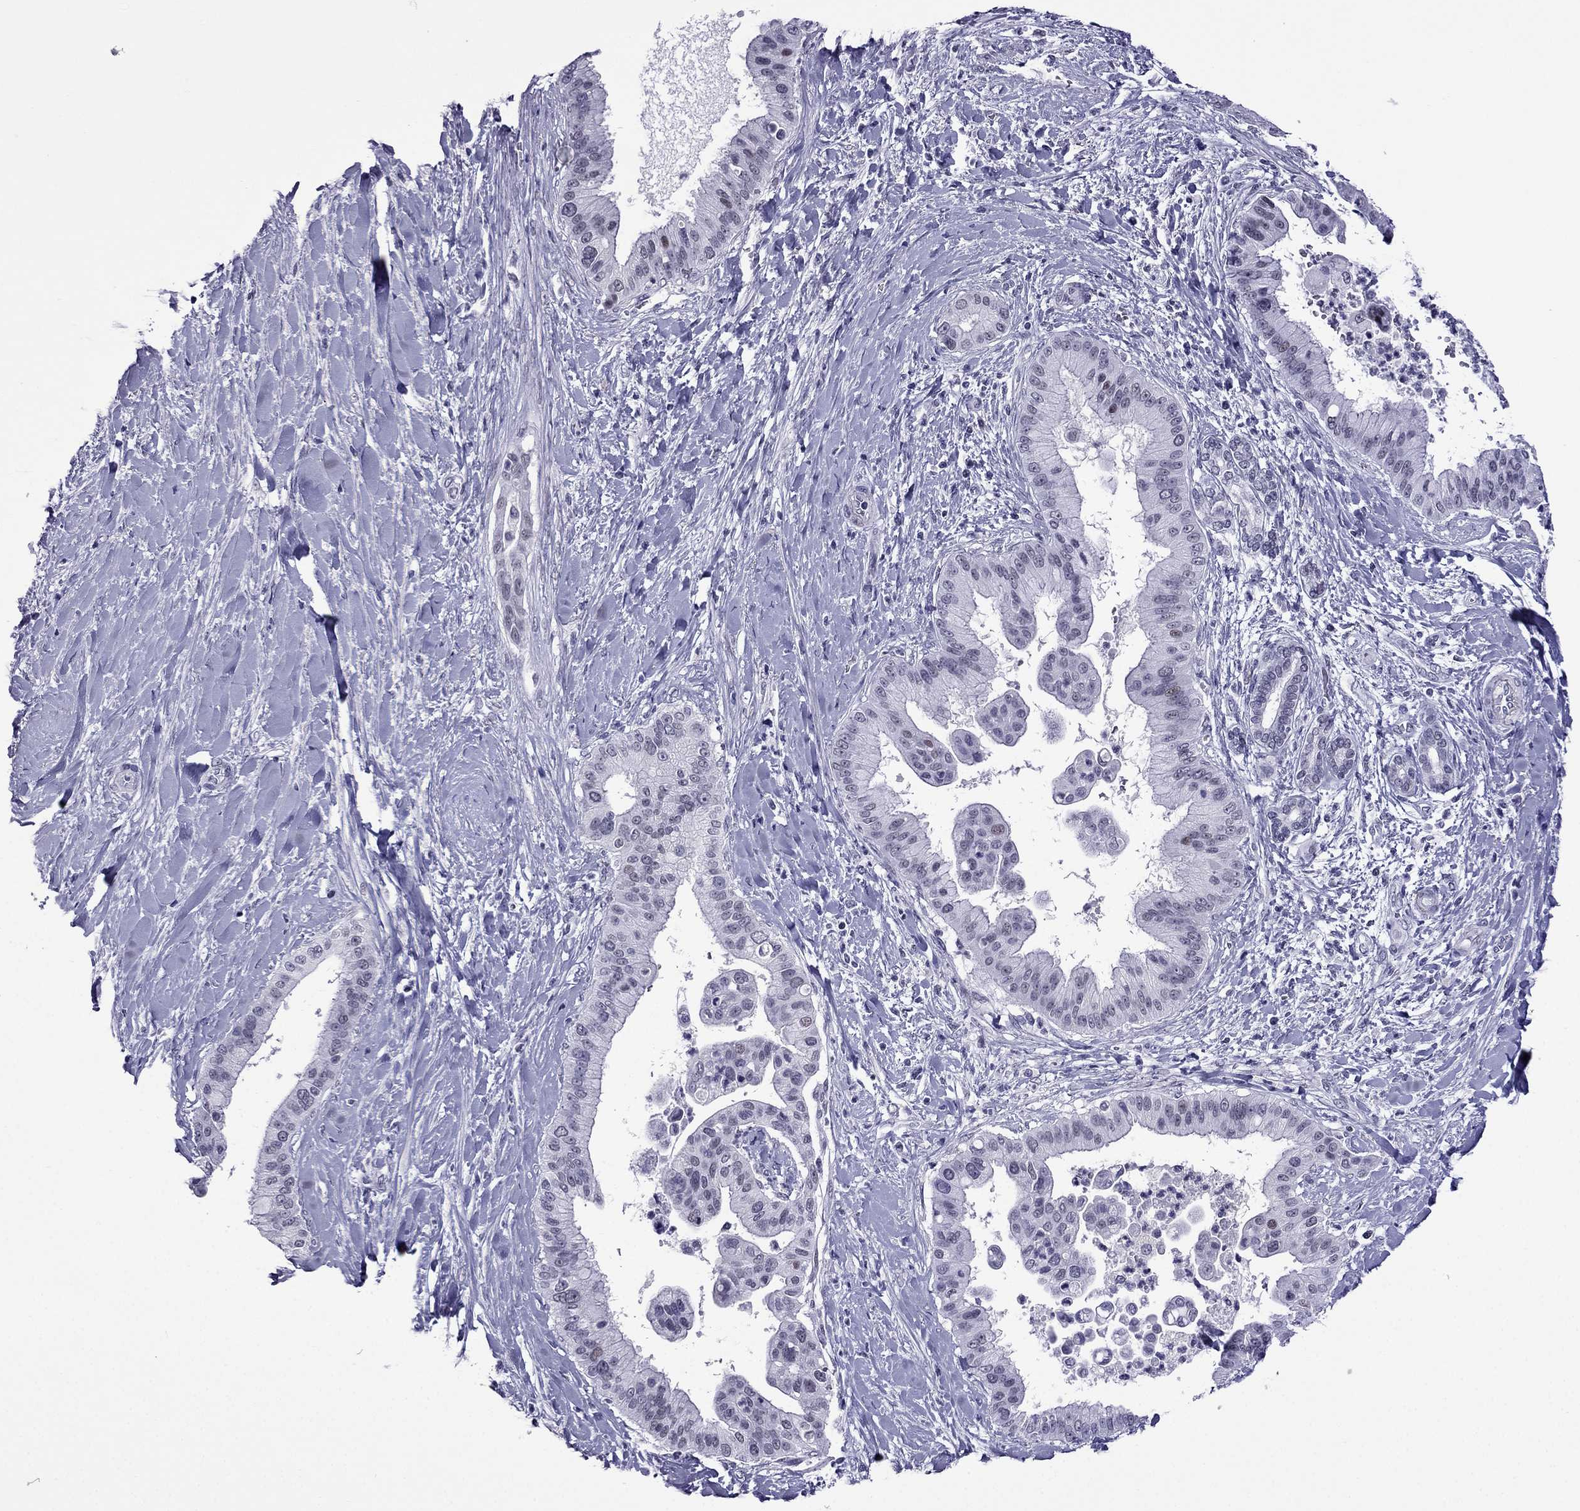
{"staining": {"intensity": "negative", "quantity": "none", "location": "none"}, "tissue": "liver cancer", "cell_type": "Tumor cells", "image_type": "cancer", "snomed": [{"axis": "morphology", "description": "Cholangiocarcinoma"}, {"axis": "topography", "description": "Liver"}], "caption": "This is an immunohistochemistry micrograph of liver cancer (cholangiocarcinoma). There is no positivity in tumor cells.", "gene": "MYLK3", "patient": {"sex": "female", "age": 54}}